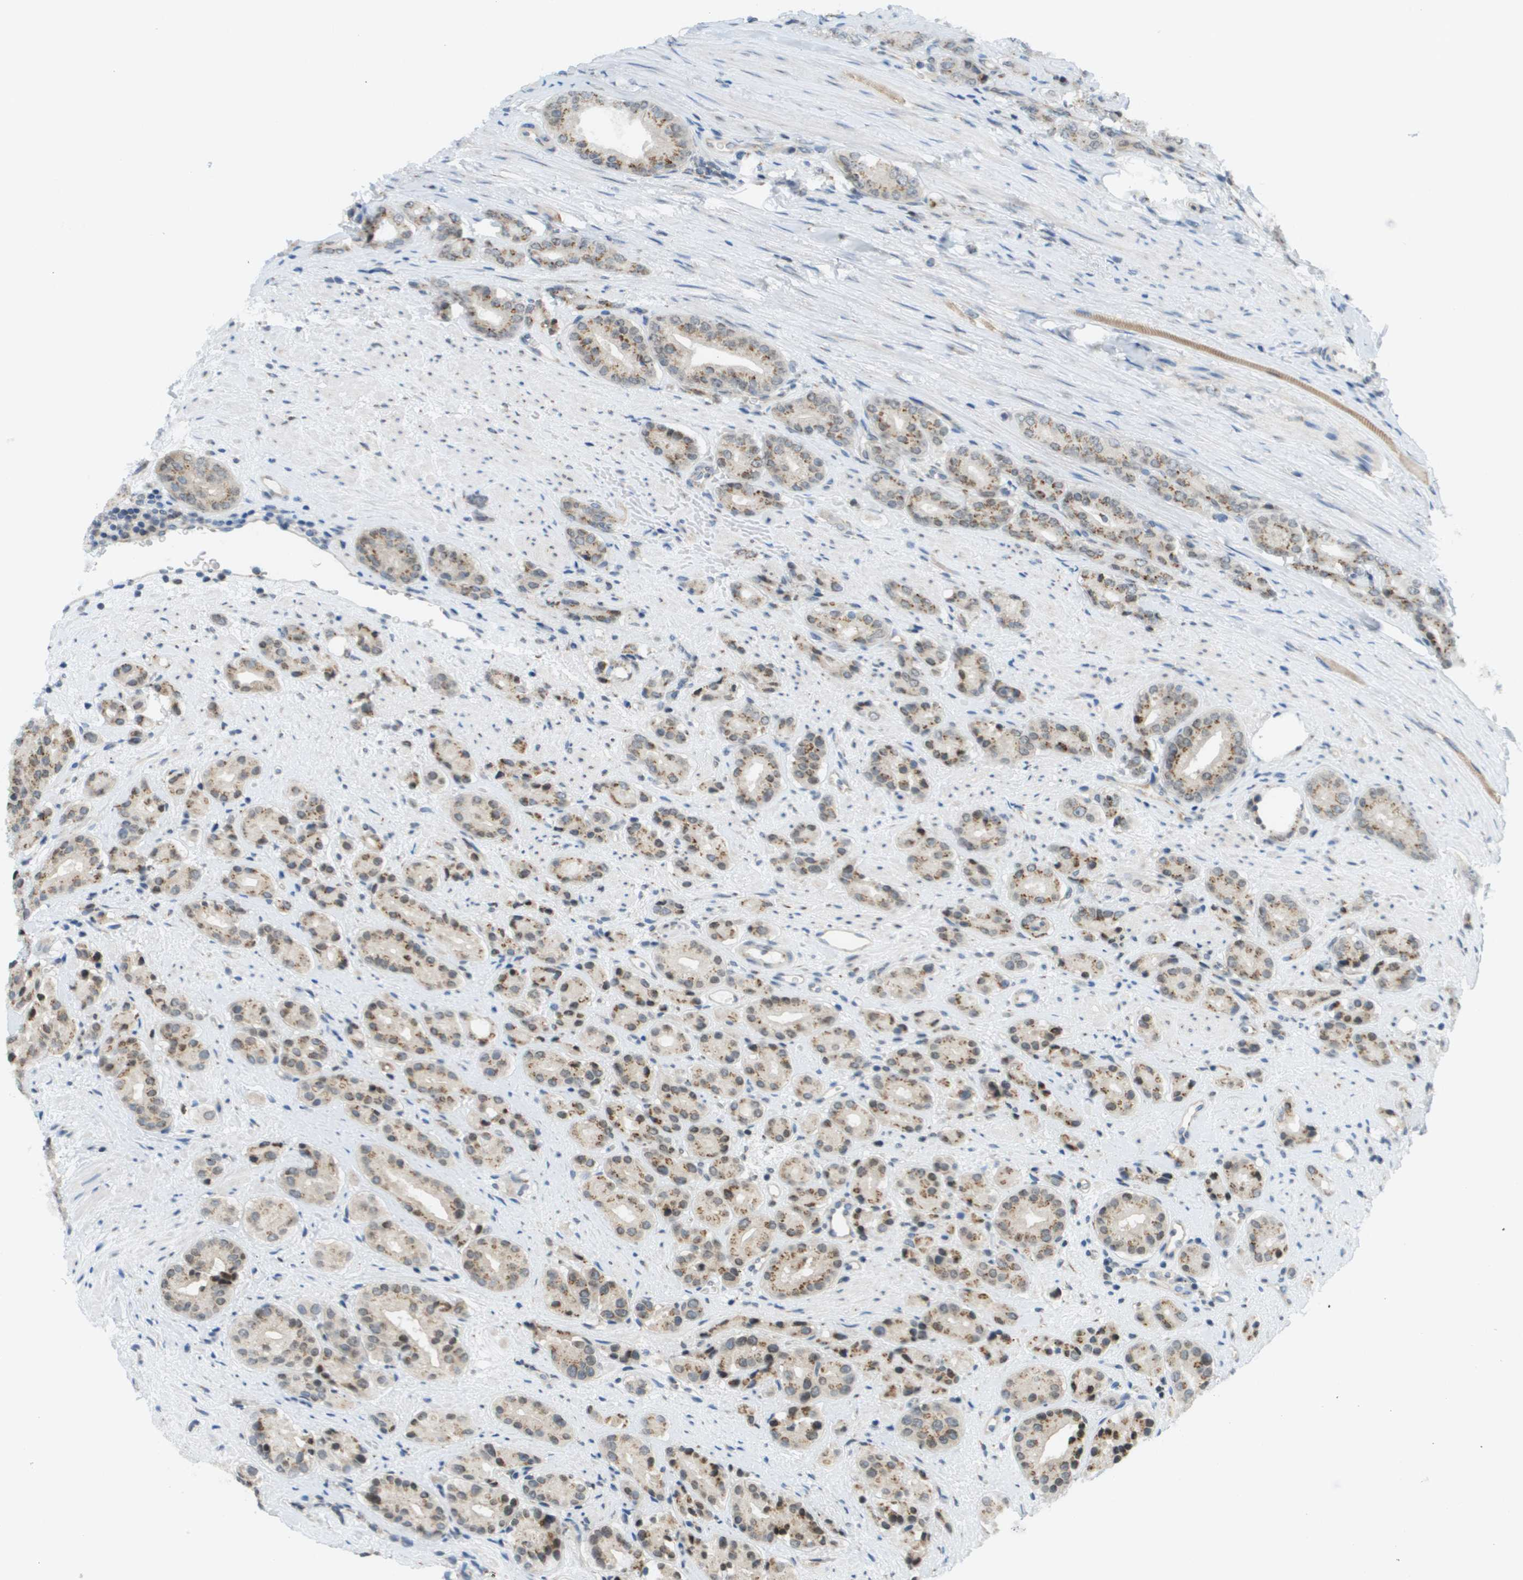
{"staining": {"intensity": "moderate", "quantity": ">75%", "location": "cytoplasmic/membranous"}, "tissue": "prostate cancer", "cell_type": "Tumor cells", "image_type": "cancer", "snomed": [{"axis": "morphology", "description": "Adenocarcinoma, High grade"}, {"axis": "topography", "description": "Prostate"}], "caption": "IHC photomicrograph of neoplastic tissue: human high-grade adenocarcinoma (prostate) stained using IHC exhibits medium levels of moderate protein expression localized specifically in the cytoplasmic/membranous of tumor cells, appearing as a cytoplasmic/membranous brown color.", "gene": "EVC", "patient": {"sex": "male", "age": 71}}